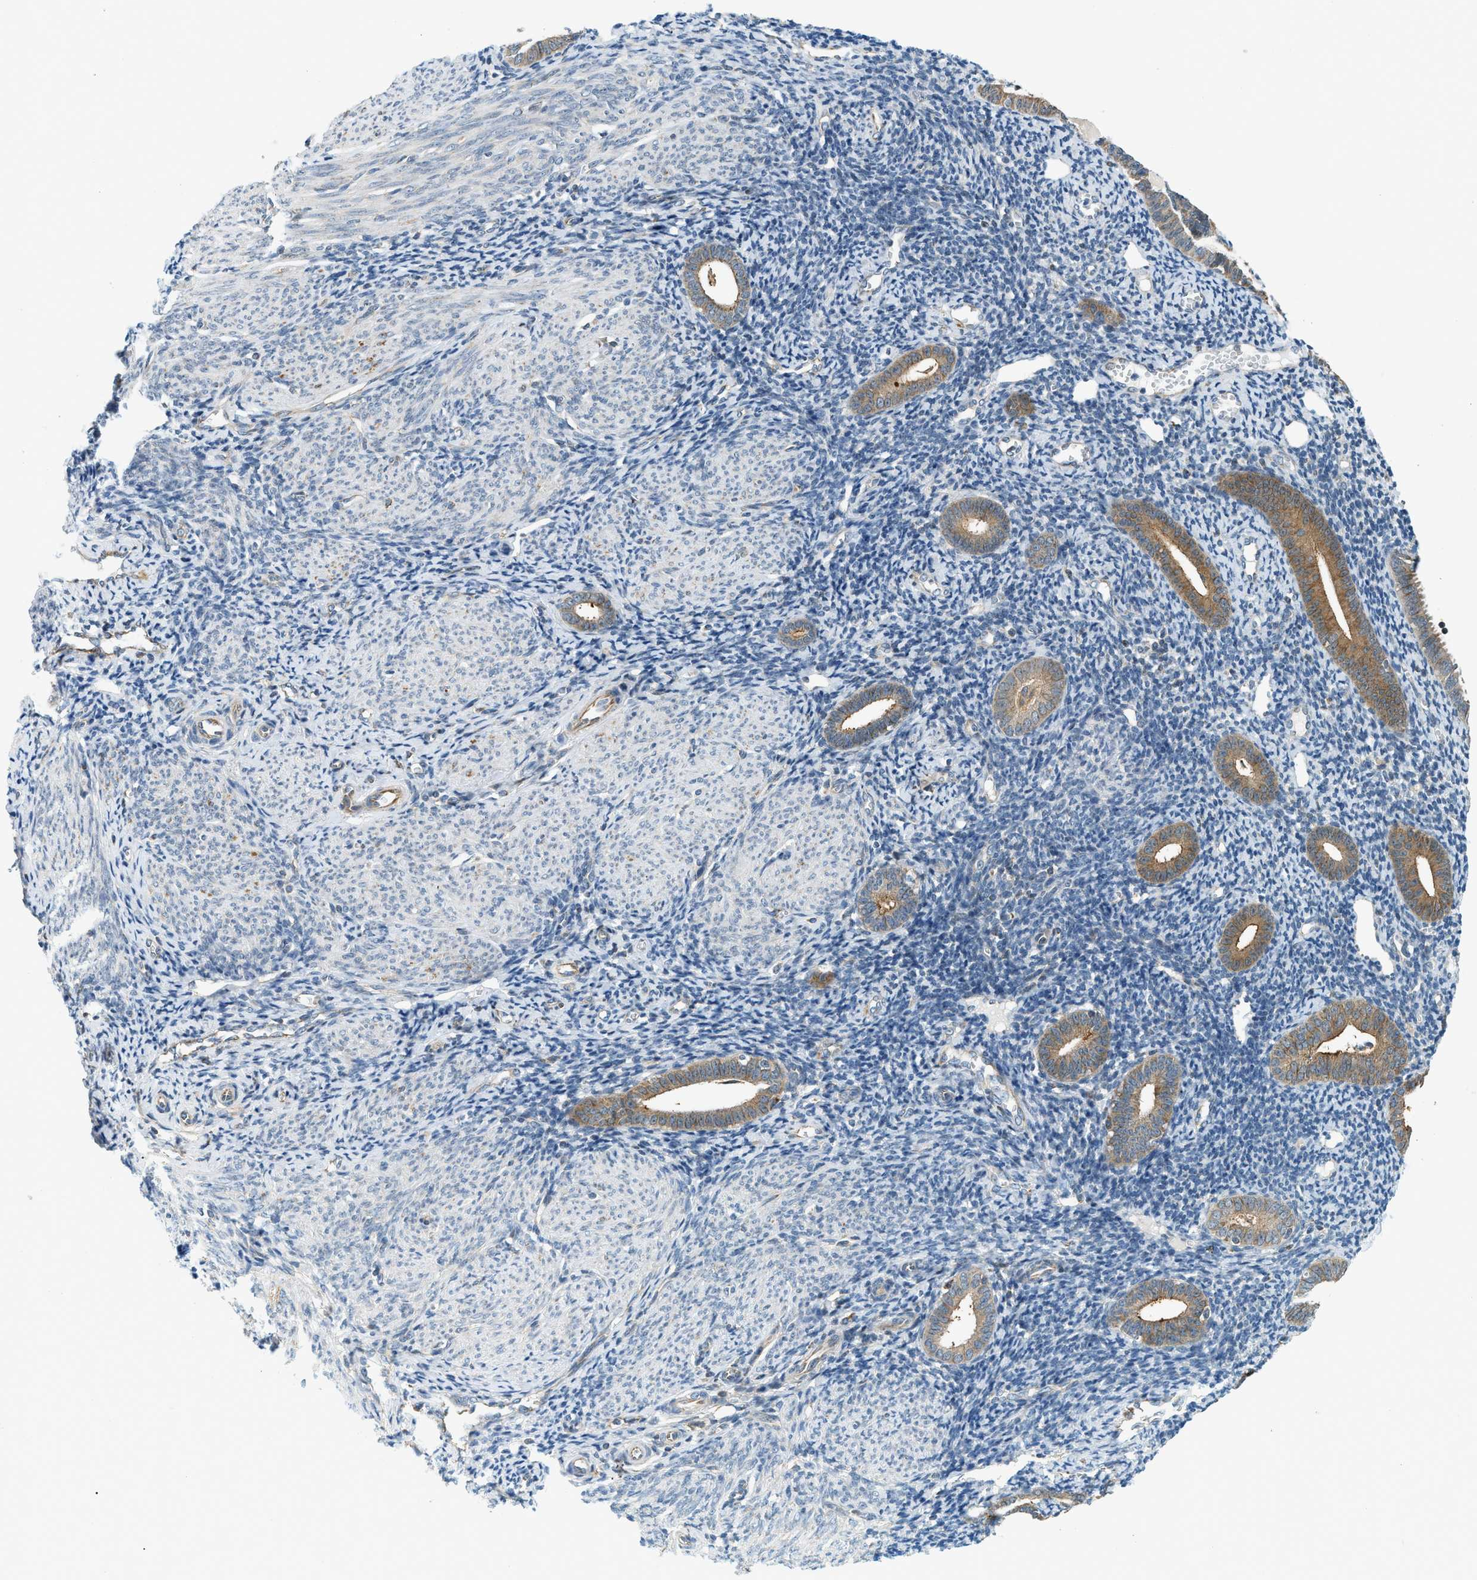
{"staining": {"intensity": "negative", "quantity": "none", "location": "none"}, "tissue": "endometrium", "cell_type": "Cells in endometrial stroma", "image_type": "normal", "snomed": [{"axis": "morphology", "description": "Normal tissue, NOS"}, {"axis": "topography", "description": "Endometrium"}], "caption": "The micrograph displays no staining of cells in endometrial stroma in unremarkable endometrium. (DAB IHC visualized using brightfield microscopy, high magnification).", "gene": "PIGG", "patient": {"sex": "female", "age": 50}}